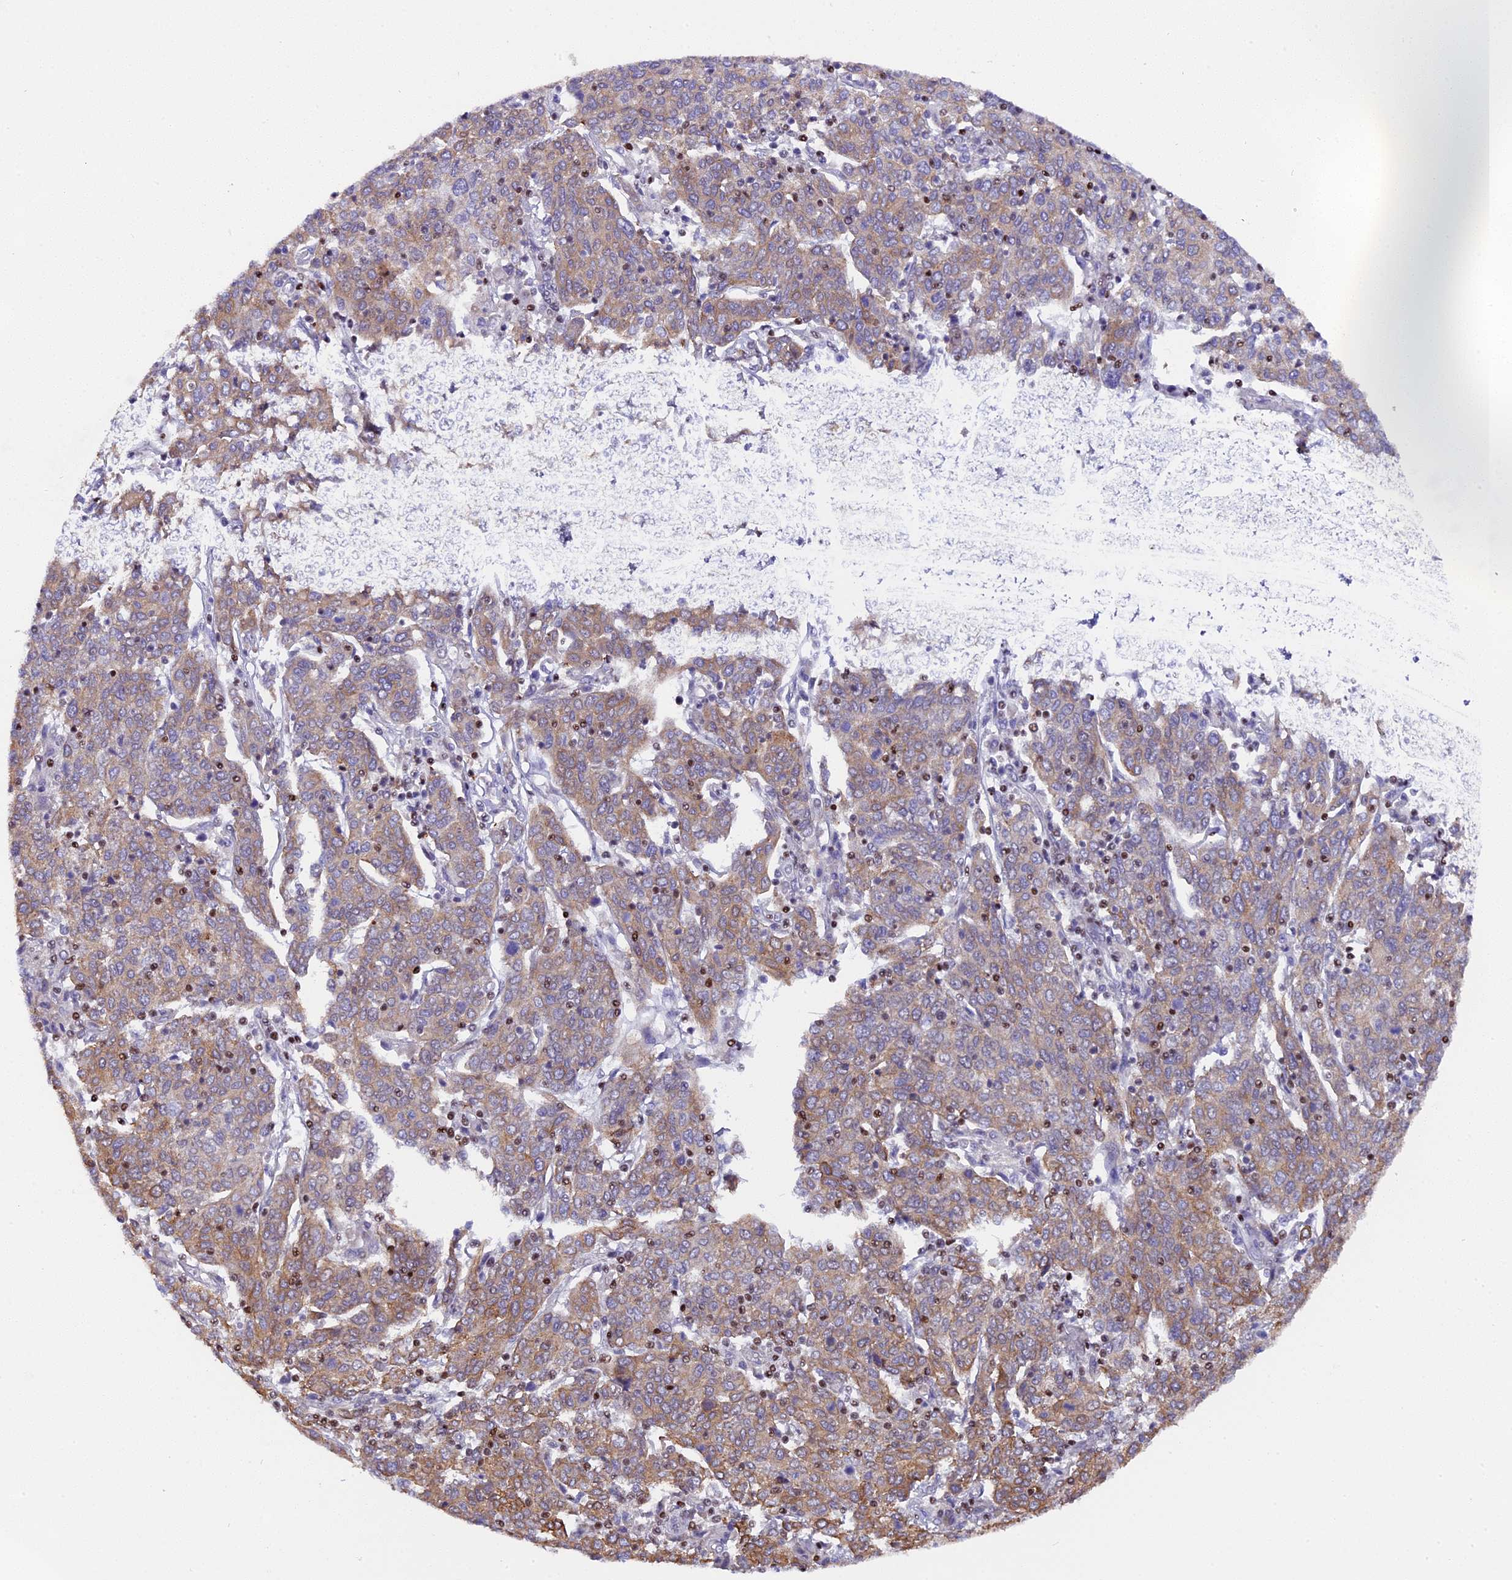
{"staining": {"intensity": "weak", "quantity": ">75%", "location": "cytoplasmic/membranous"}, "tissue": "cervical cancer", "cell_type": "Tumor cells", "image_type": "cancer", "snomed": [{"axis": "morphology", "description": "Squamous cell carcinoma, NOS"}, {"axis": "topography", "description": "Cervix"}], "caption": "Protein staining of squamous cell carcinoma (cervical) tissue shows weak cytoplasmic/membranous positivity in approximately >75% of tumor cells.", "gene": "SP4", "patient": {"sex": "female", "age": 67}}